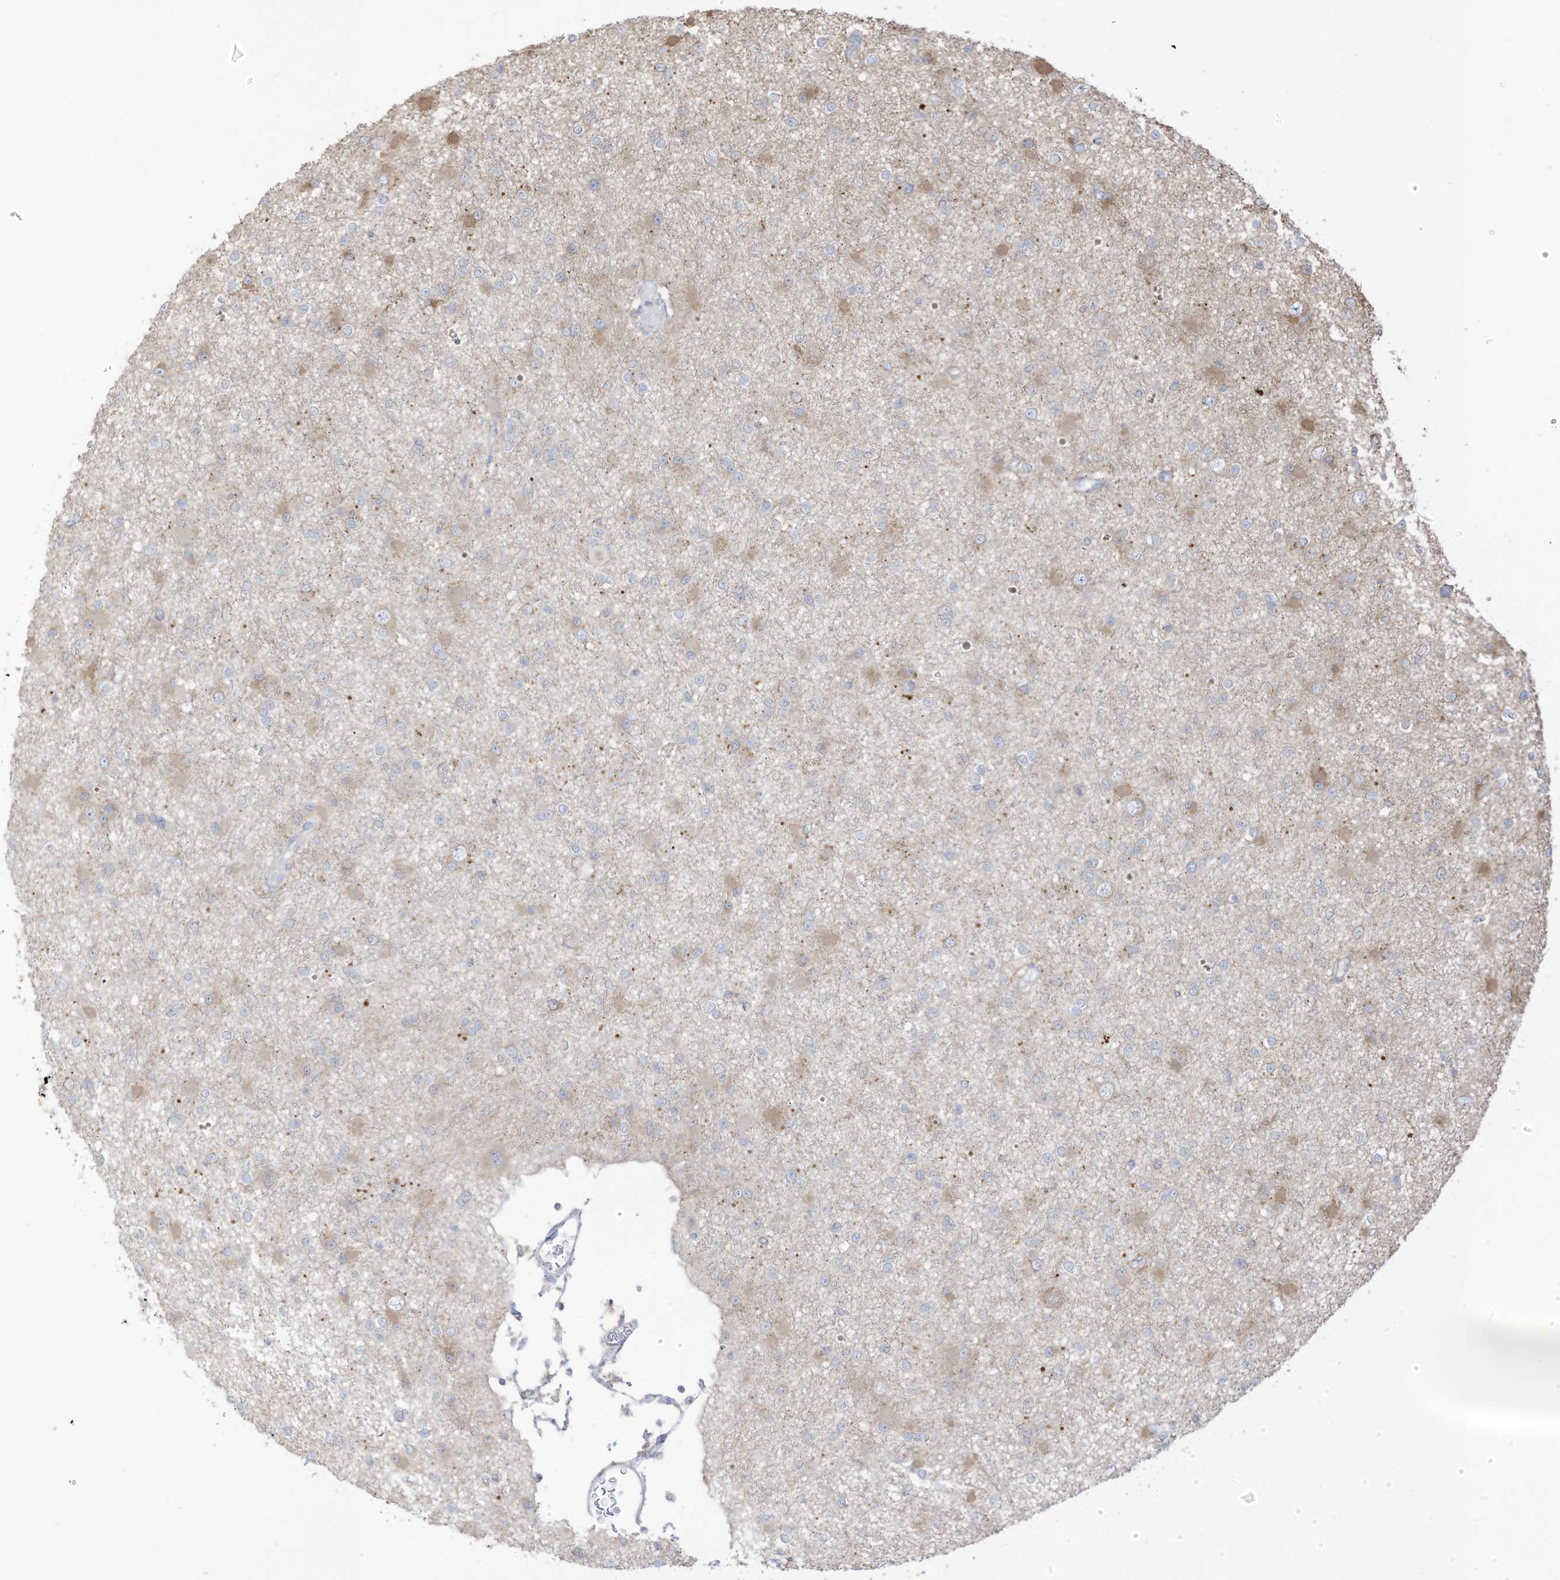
{"staining": {"intensity": "moderate", "quantity": "<25%", "location": "cytoplasmic/membranous"}, "tissue": "glioma", "cell_type": "Tumor cells", "image_type": "cancer", "snomed": [{"axis": "morphology", "description": "Glioma, malignant, Low grade"}, {"axis": "topography", "description": "Brain"}], "caption": "Protein expression by immunohistochemistry demonstrates moderate cytoplasmic/membranous expression in approximately <25% of tumor cells in low-grade glioma (malignant).", "gene": "CGAS", "patient": {"sex": "female", "age": 22}}